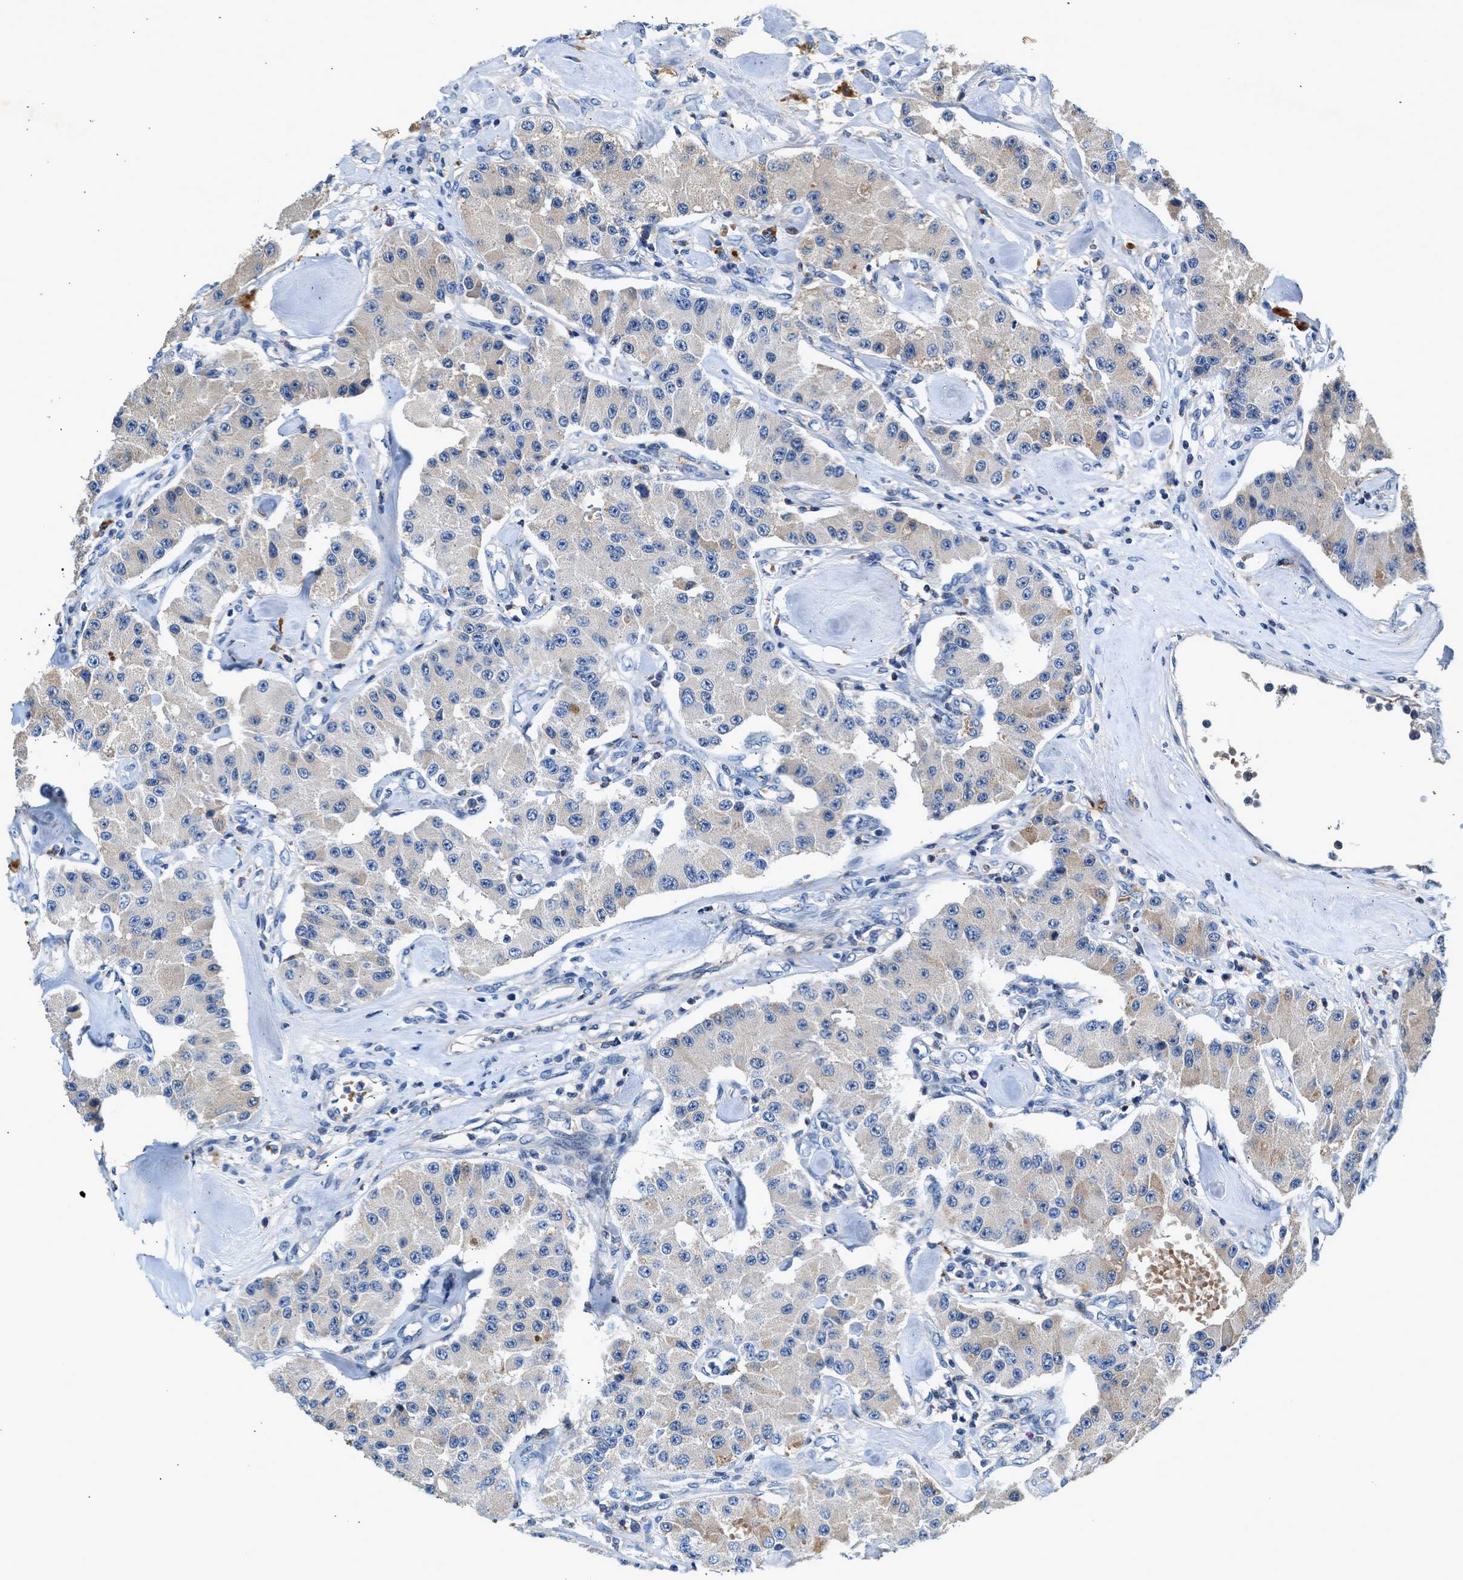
{"staining": {"intensity": "weak", "quantity": "<25%", "location": "cytoplasmic/membranous"}, "tissue": "carcinoid", "cell_type": "Tumor cells", "image_type": "cancer", "snomed": [{"axis": "morphology", "description": "Carcinoid, malignant, NOS"}, {"axis": "topography", "description": "Pancreas"}], "caption": "This is a histopathology image of immunohistochemistry staining of carcinoid, which shows no staining in tumor cells.", "gene": "RWDD2B", "patient": {"sex": "male", "age": 41}}